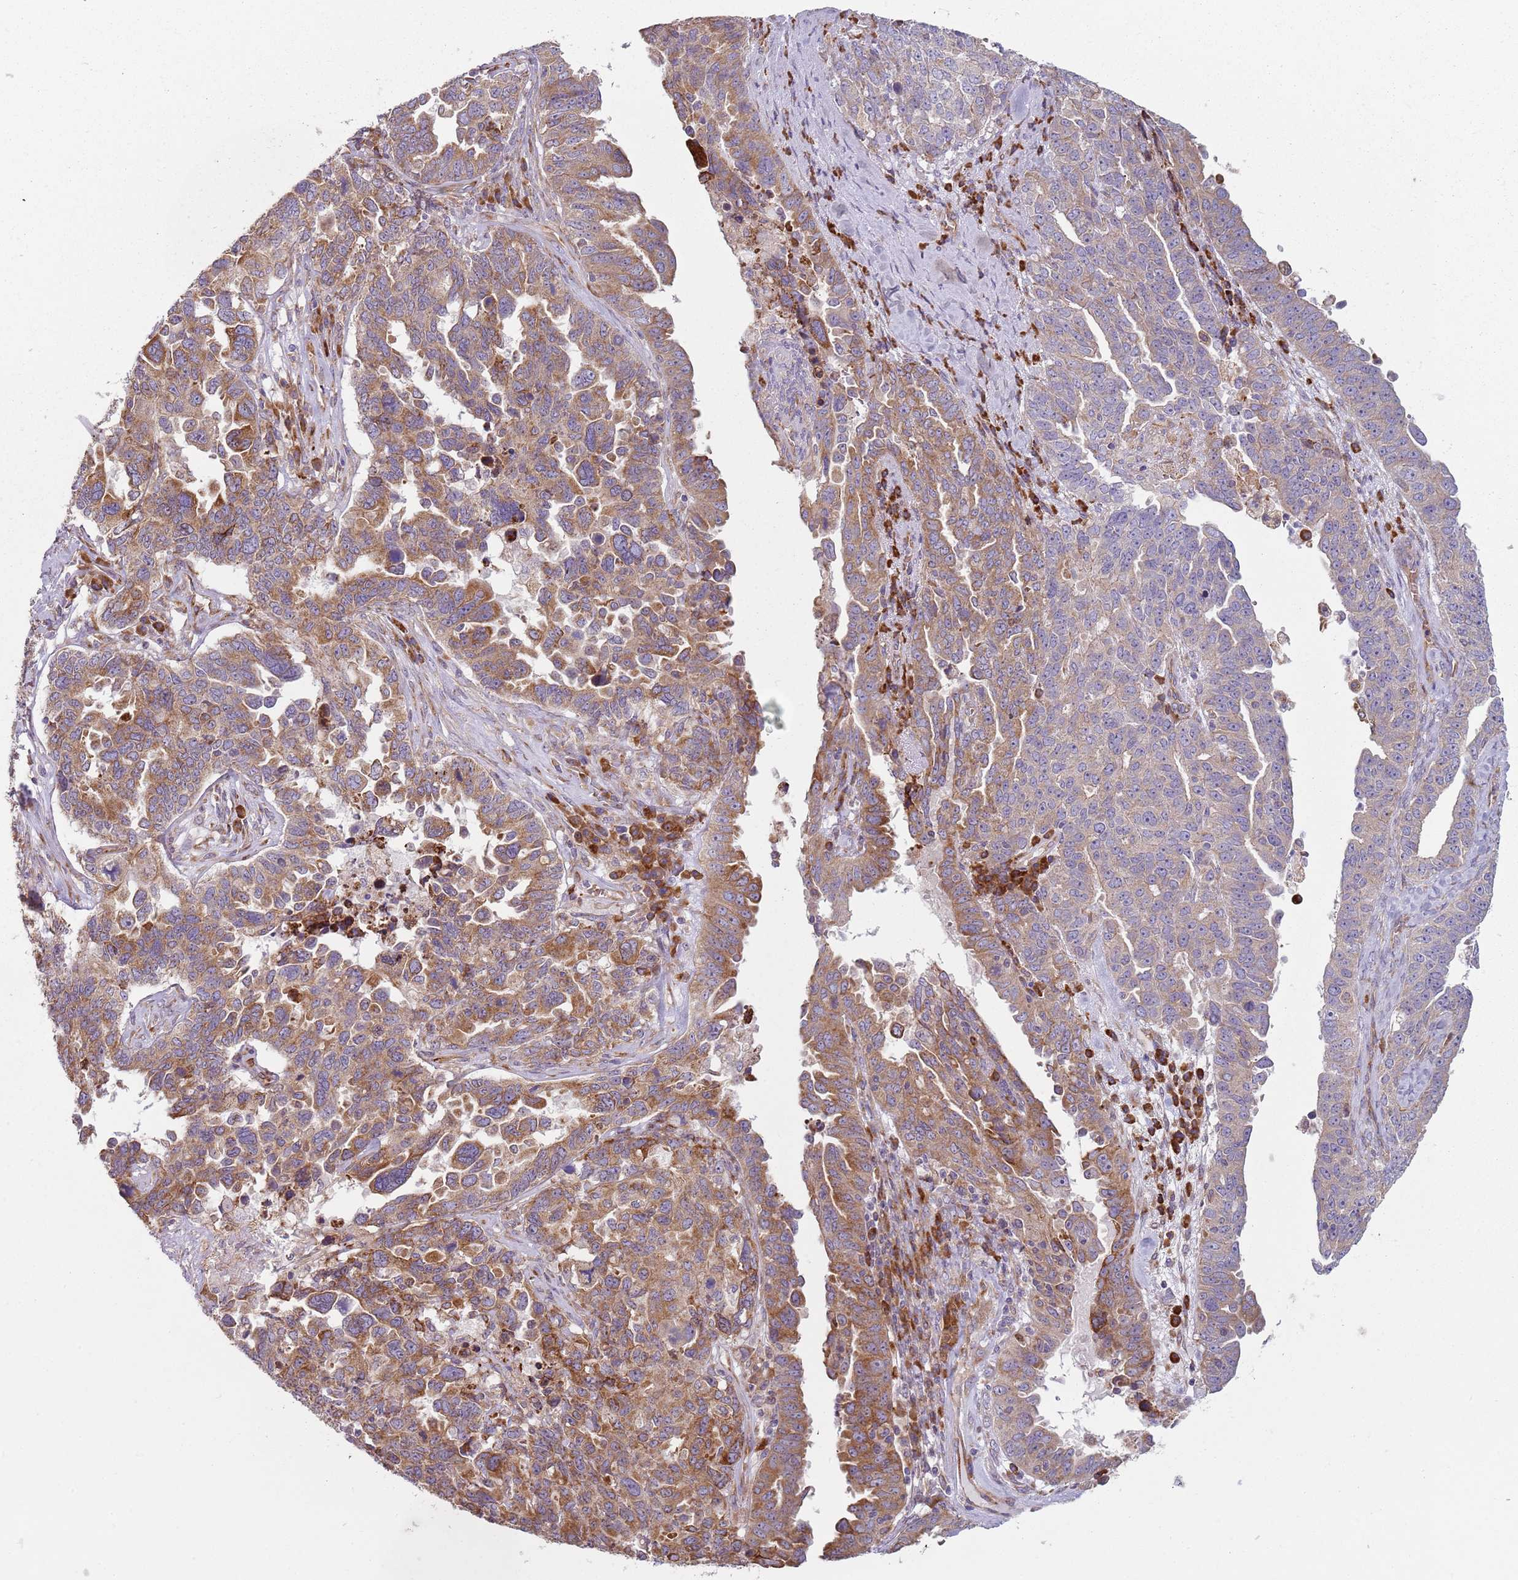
{"staining": {"intensity": "moderate", "quantity": ">75%", "location": "cytoplasmic/membranous"}, "tissue": "ovarian cancer", "cell_type": "Tumor cells", "image_type": "cancer", "snomed": [{"axis": "morphology", "description": "Carcinoma, endometroid"}, {"axis": "topography", "description": "Ovary"}], "caption": "Protein staining by immunohistochemistry (IHC) displays moderate cytoplasmic/membranous staining in approximately >75% of tumor cells in endometroid carcinoma (ovarian).", "gene": "SPATA2", "patient": {"sex": "female", "age": 62}}